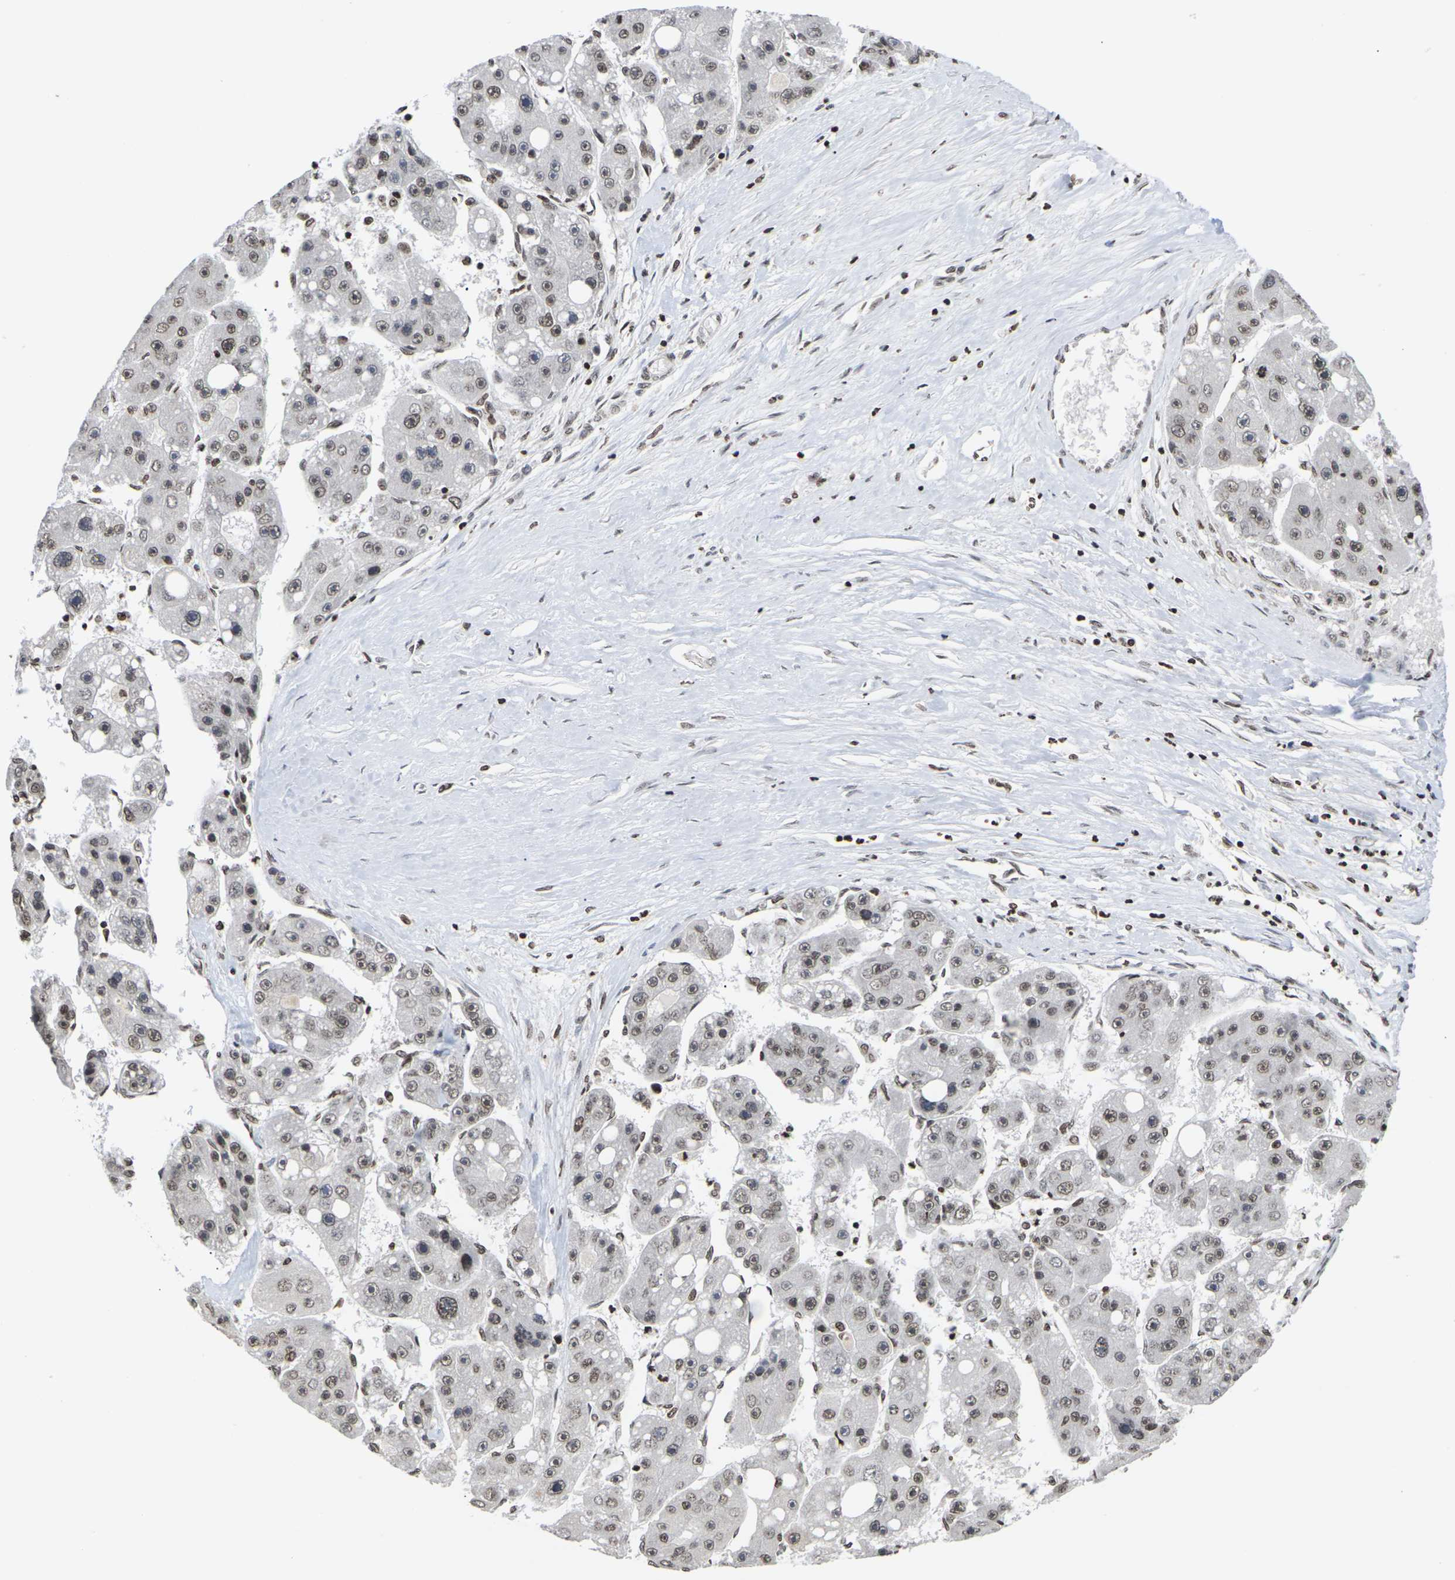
{"staining": {"intensity": "moderate", "quantity": ">75%", "location": "nuclear"}, "tissue": "liver cancer", "cell_type": "Tumor cells", "image_type": "cancer", "snomed": [{"axis": "morphology", "description": "Carcinoma, Hepatocellular, NOS"}, {"axis": "topography", "description": "Liver"}], "caption": "High-magnification brightfield microscopy of hepatocellular carcinoma (liver) stained with DAB (3,3'-diaminobenzidine) (brown) and counterstained with hematoxylin (blue). tumor cells exhibit moderate nuclear staining is present in approximately>75% of cells.", "gene": "ETV5", "patient": {"sex": "female", "age": 61}}